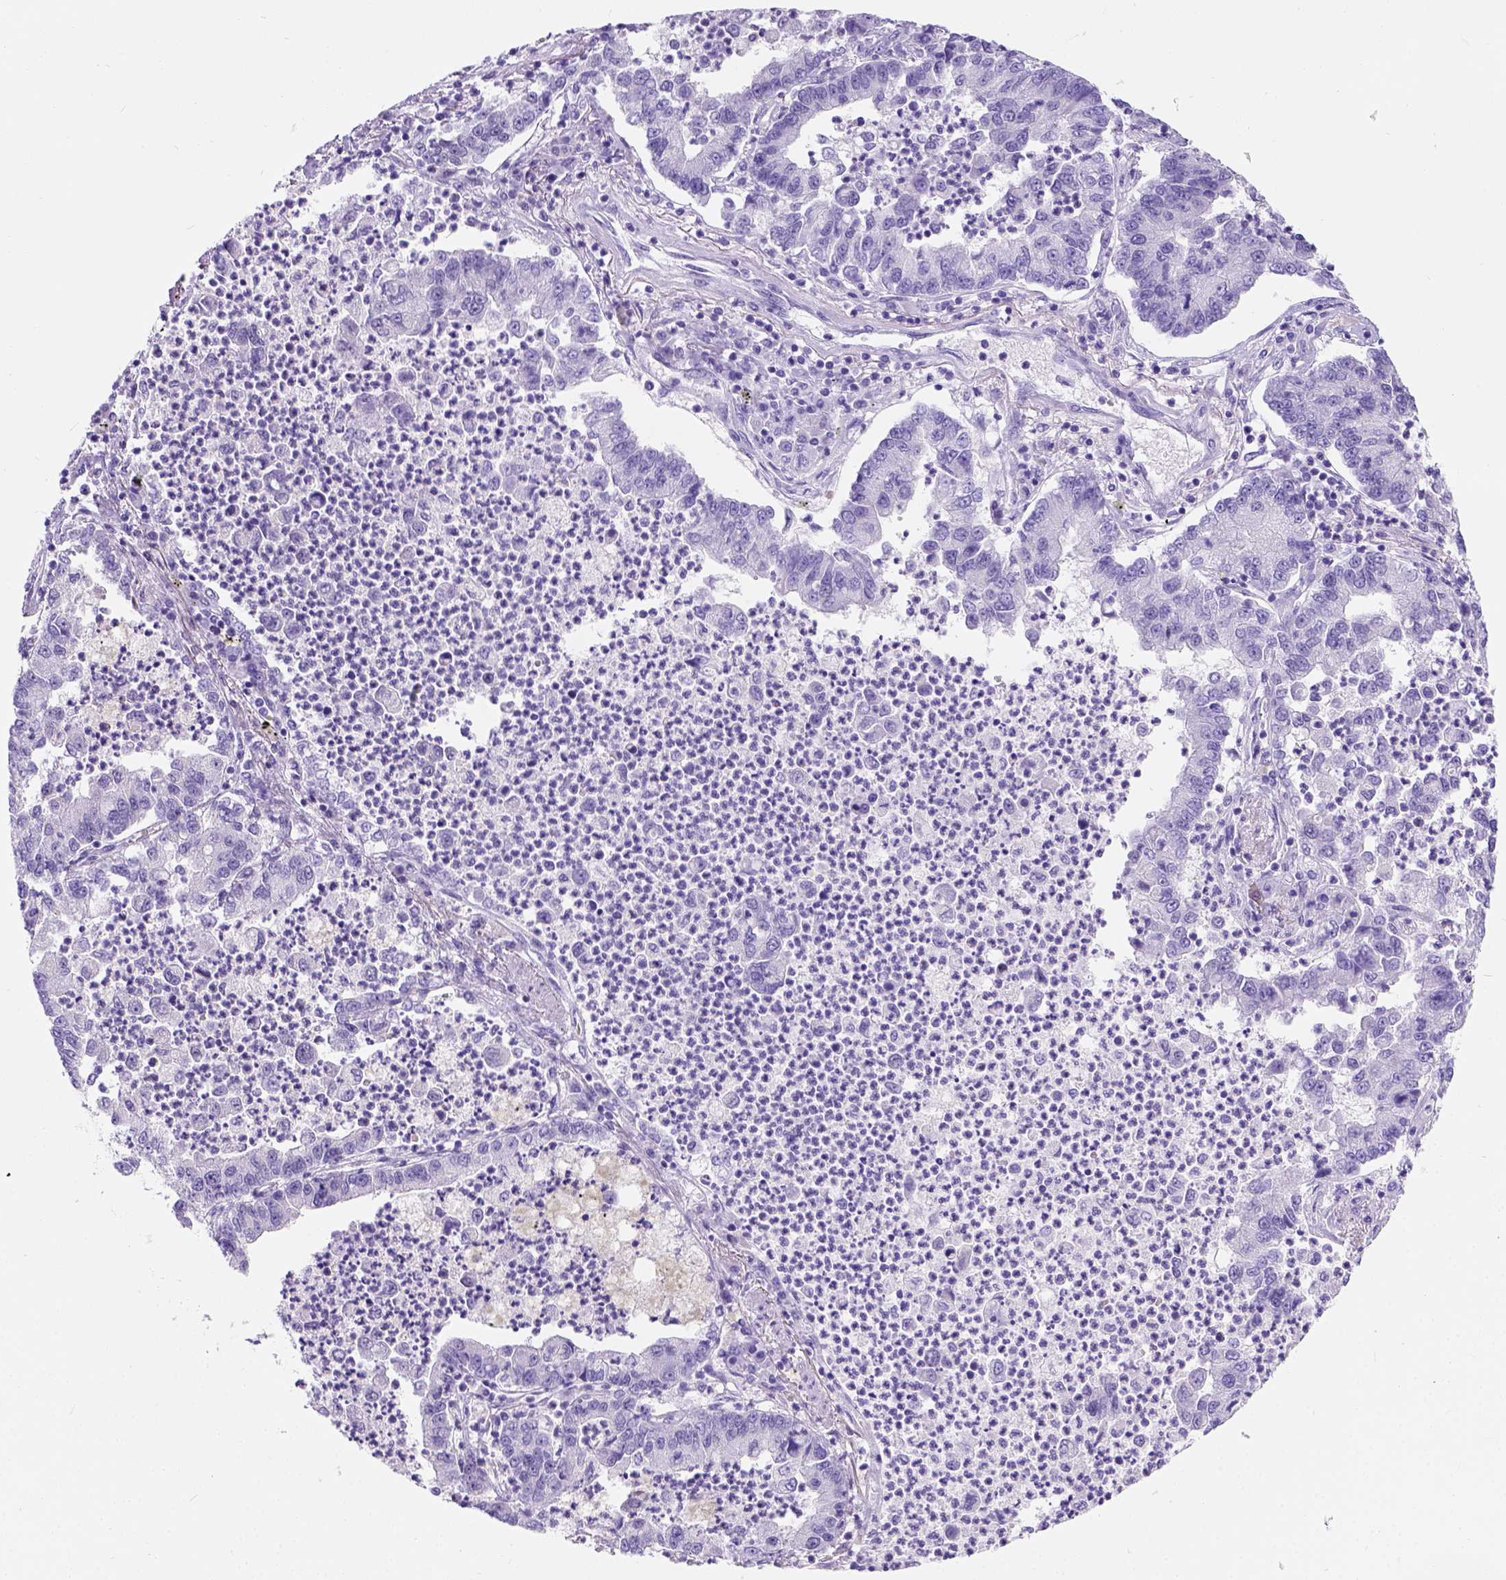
{"staining": {"intensity": "negative", "quantity": "none", "location": "none"}, "tissue": "lung cancer", "cell_type": "Tumor cells", "image_type": "cancer", "snomed": [{"axis": "morphology", "description": "Adenocarcinoma, NOS"}, {"axis": "topography", "description": "Lung"}], "caption": "Immunohistochemistry histopathology image of adenocarcinoma (lung) stained for a protein (brown), which exhibits no expression in tumor cells. (Brightfield microscopy of DAB (3,3'-diaminobenzidine) IHC at high magnification).", "gene": "PHF7", "patient": {"sex": "female", "age": 57}}